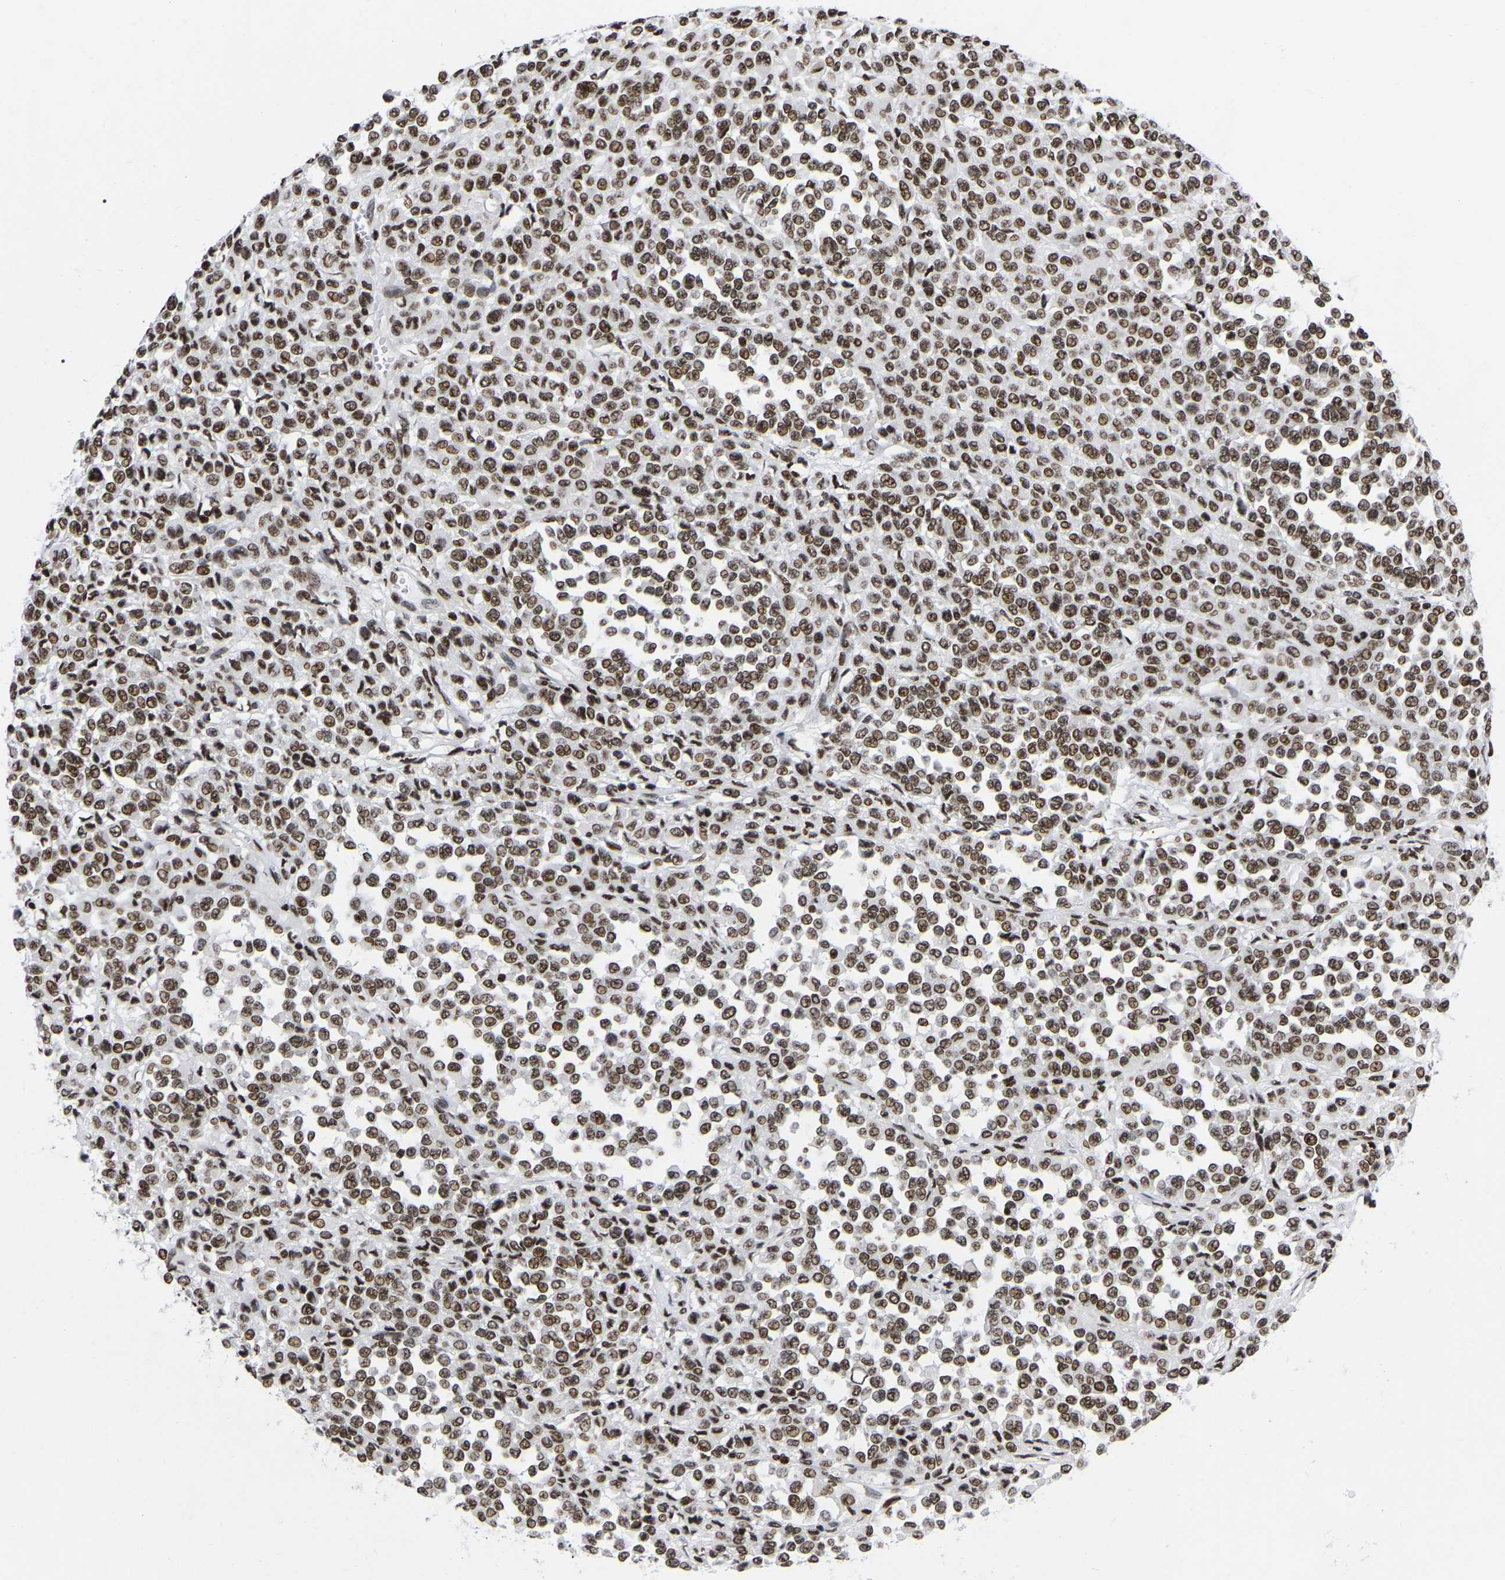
{"staining": {"intensity": "moderate", "quantity": ">75%", "location": "nuclear"}, "tissue": "melanoma", "cell_type": "Tumor cells", "image_type": "cancer", "snomed": [{"axis": "morphology", "description": "Malignant melanoma, Metastatic site"}, {"axis": "topography", "description": "Pancreas"}], "caption": "Immunohistochemistry (IHC) micrograph of neoplastic tissue: human malignant melanoma (metastatic site) stained using immunohistochemistry exhibits medium levels of moderate protein expression localized specifically in the nuclear of tumor cells, appearing as a nuclear brown color.", "gene": "PRCC", "patient": {"sex": "female", "age": 30}}